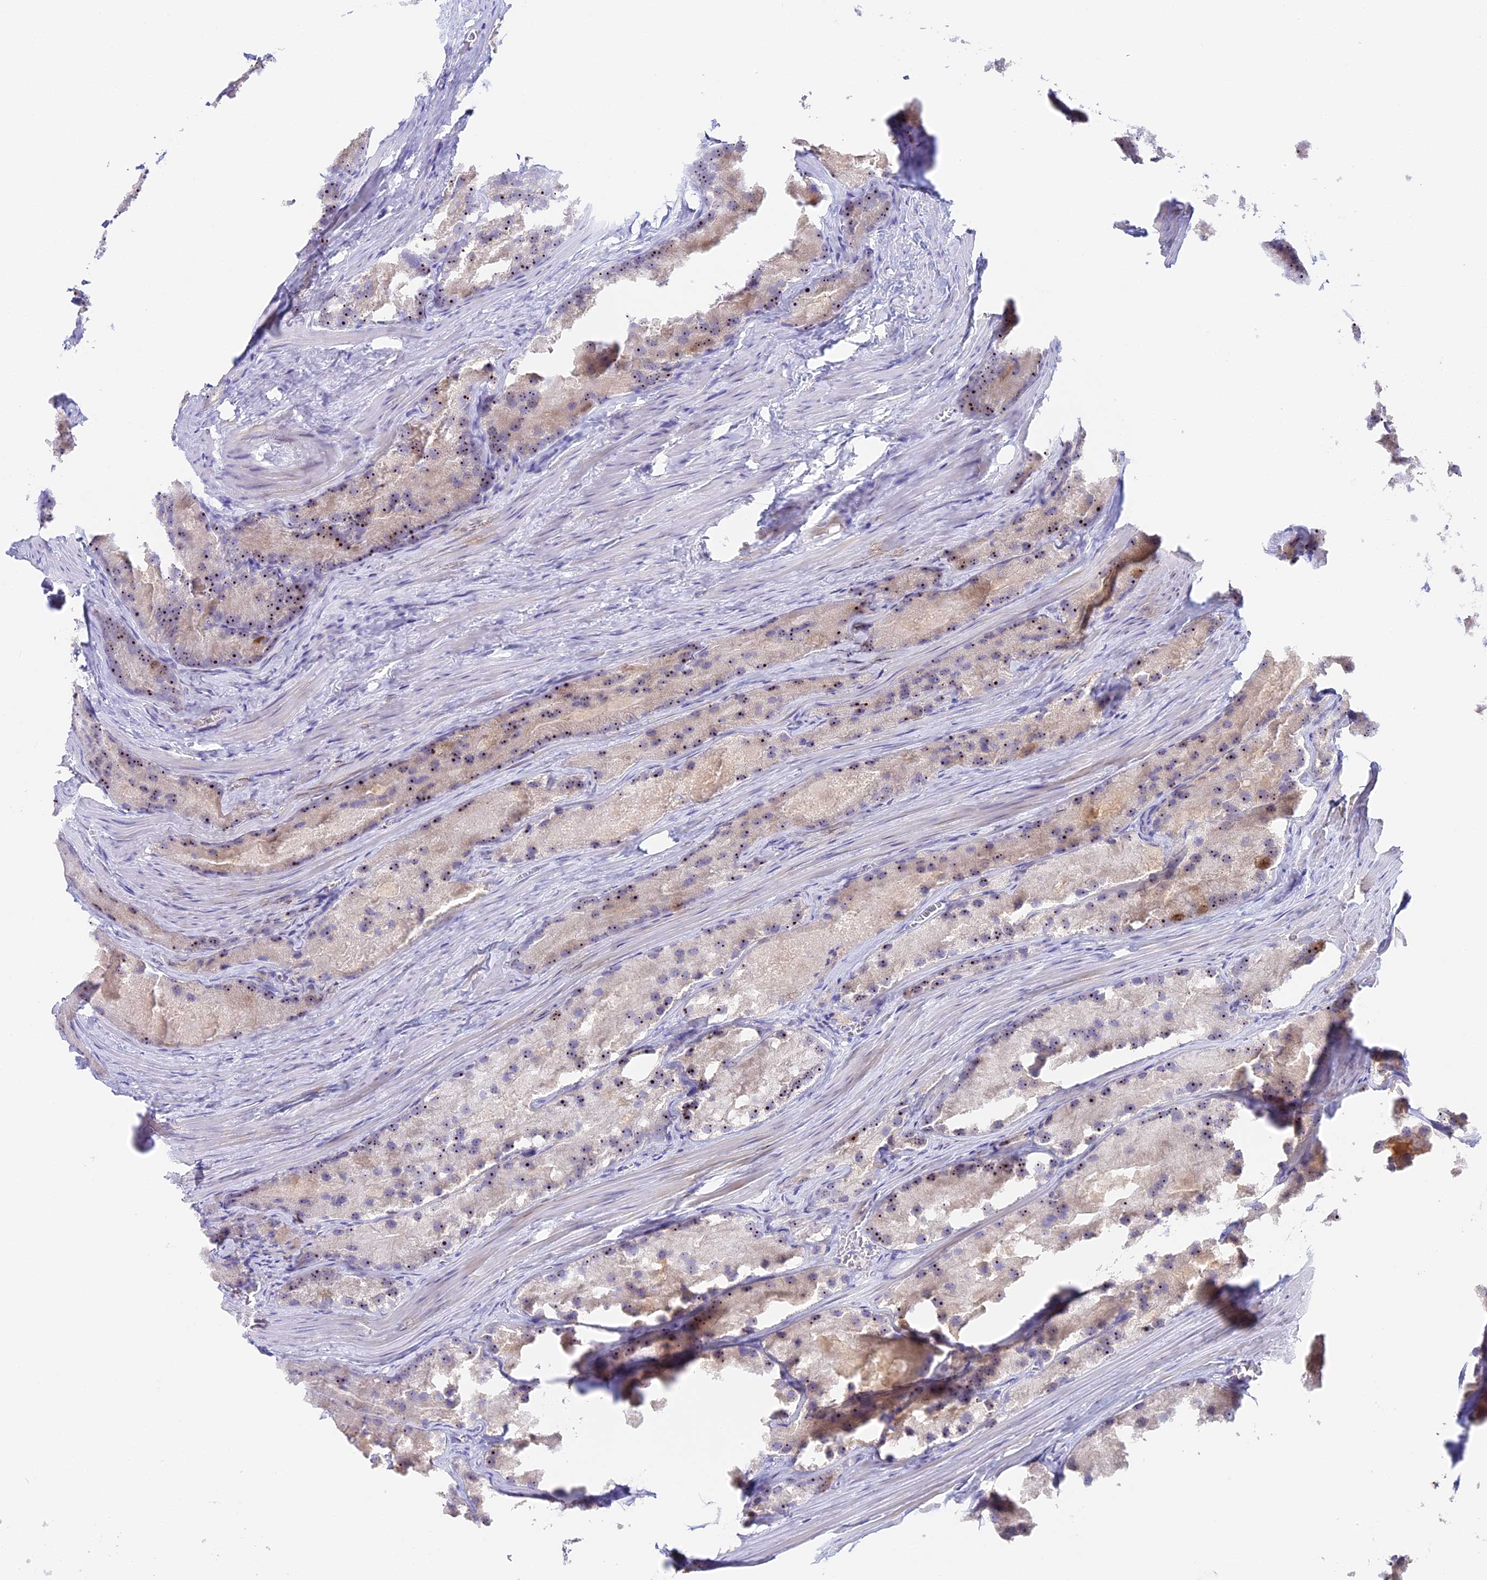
{"staining": {"intensity": "strong", "quantity": ">75%", "location": "nuclear"}, "tissue": "prostate cancer", "cell_type": "Tumor cells", "image_type": "cancer", "snomed": [{"axis": "morphology", "description": "Adenocarcinoma, Low grade"}, {"axis": "topography", "description": "Prostate"}], "caption": "Human prostate low-grade adenocarcinoma stained for a protein (brown) reveals strong nuclear positive staining in about >75% of tumor cells.", "gene": "RAD51", "patient": {"sex": "male", "age": 69}}